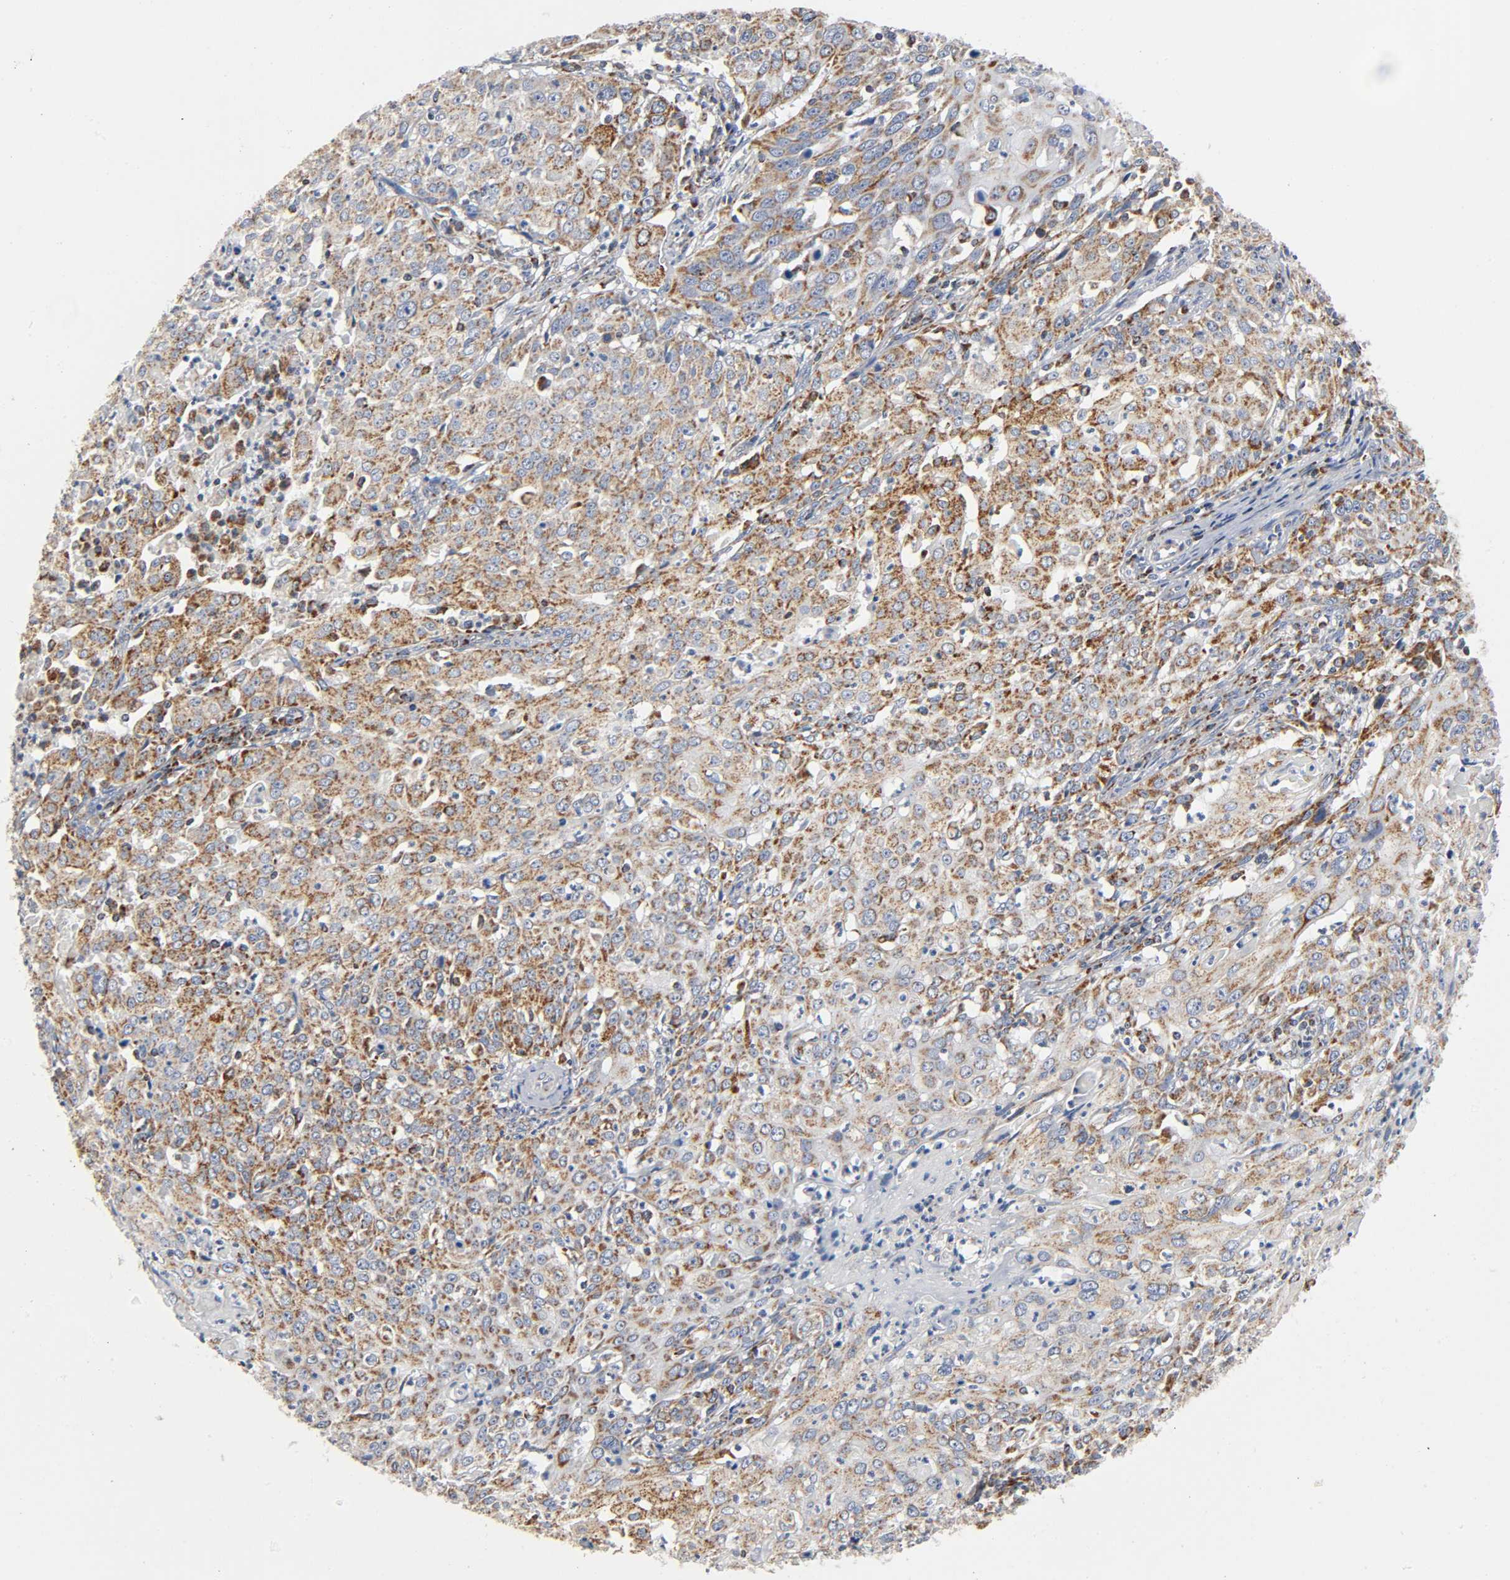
{"staining": {"intensity": "strong", "quantity": ">75%", "location": "cytoplasmic/membranous"}, "tissue": "cervical cancer", "cell_type": "Tumor cells", "image_type": "cancer", "snomed": [{"axis": "morphology", "description": "Squamous cell carcinoma, NOS"}, {"axis": "topography", "description": "Cervix"}], "caption": "DAB immunohistochemical staining of cervical cancer exhibits strong cytoplasmic/membranous protein expression in approximately >75% of tumor cells. Nuclei are stained in blue.", "gene": "BAK1", "patient": {"sex": "female", "age": 39}}